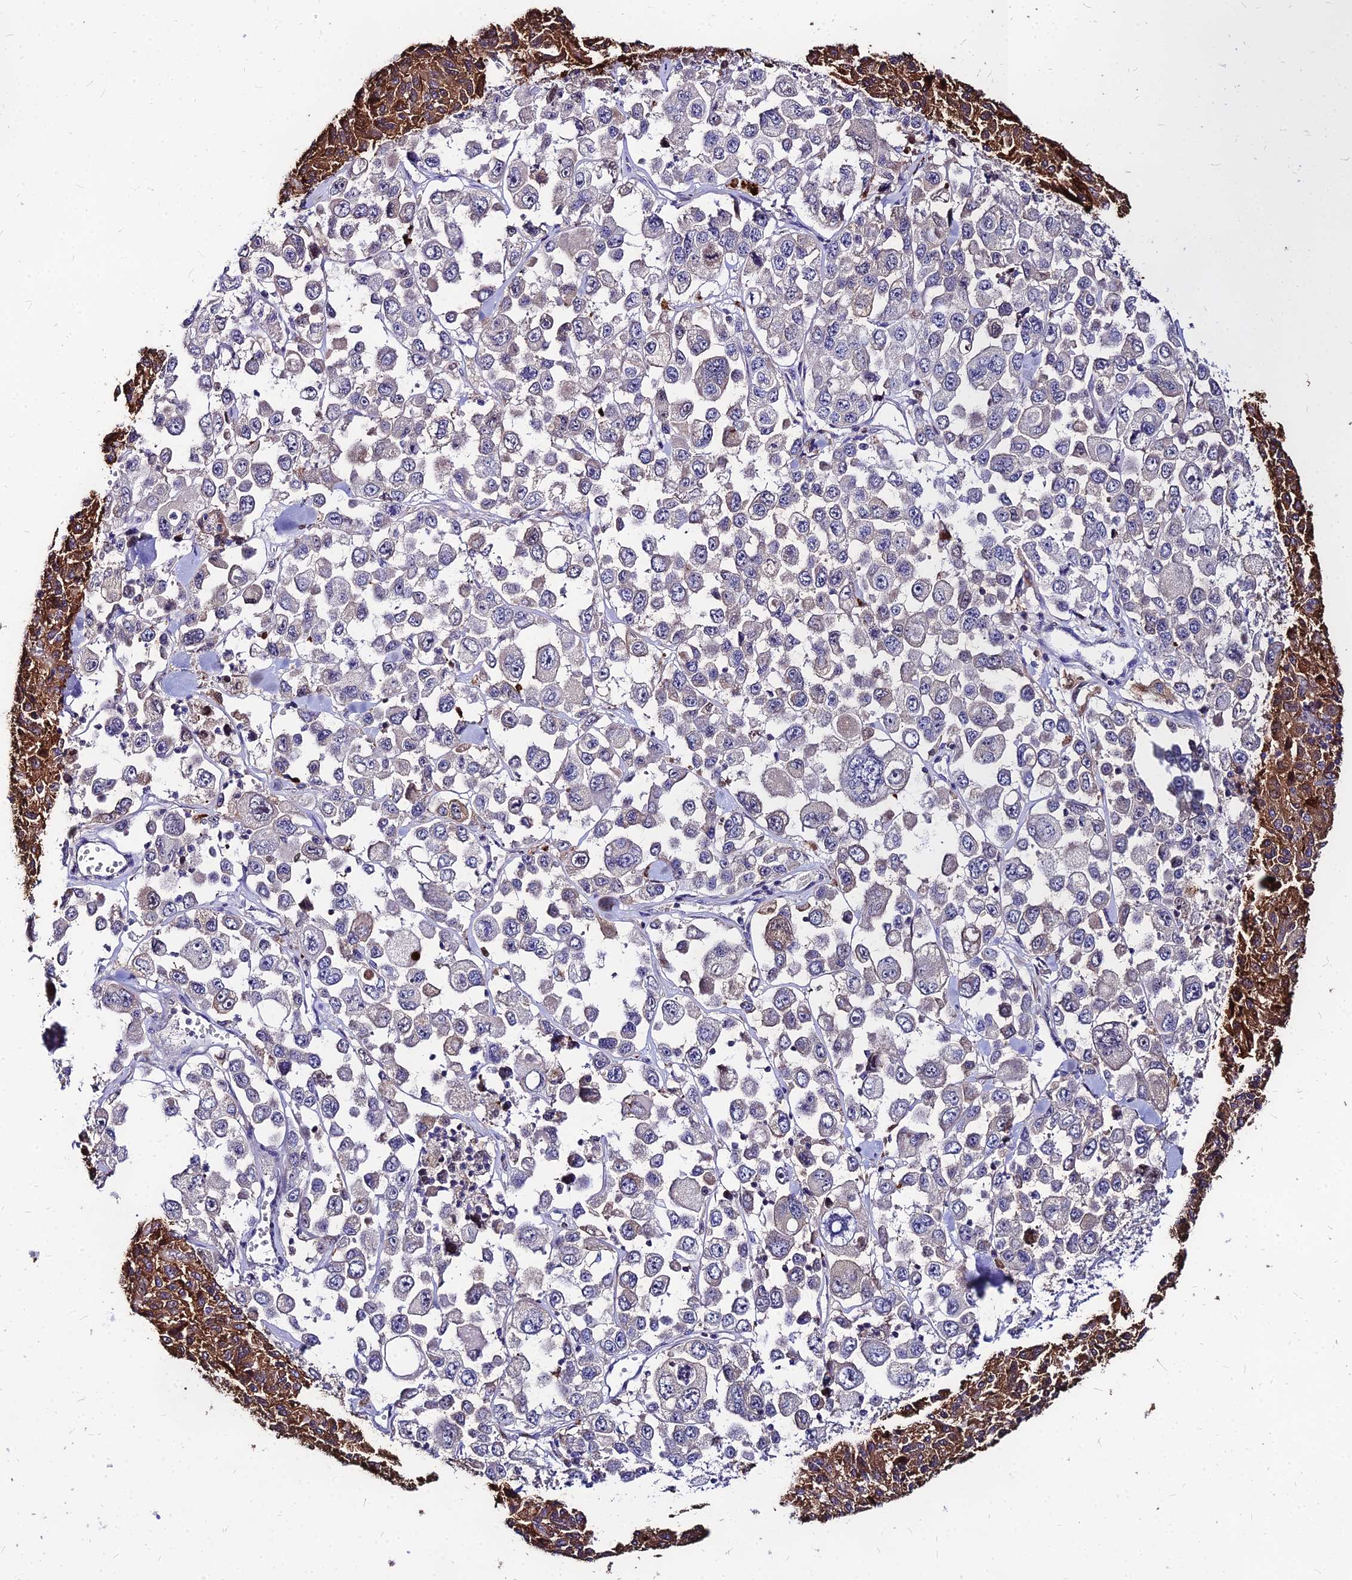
{"staining": {"intensity": "negative", "quantity": "none", "location": "none"}, "tissue": "melanoma", "cell_type": "Tumor cells", "image_type": "cancer", "snomed": [{"axis": "morphology", "description": "Malignant melanoma, Metastatic site"}, {"axis": "topography", "description": "Lymph node"}], "caption": "Tumor cells show no significant protein positivity in melanoma.", "gene": "ACSM6", "patient": {"sex": "female", "age": 54}}